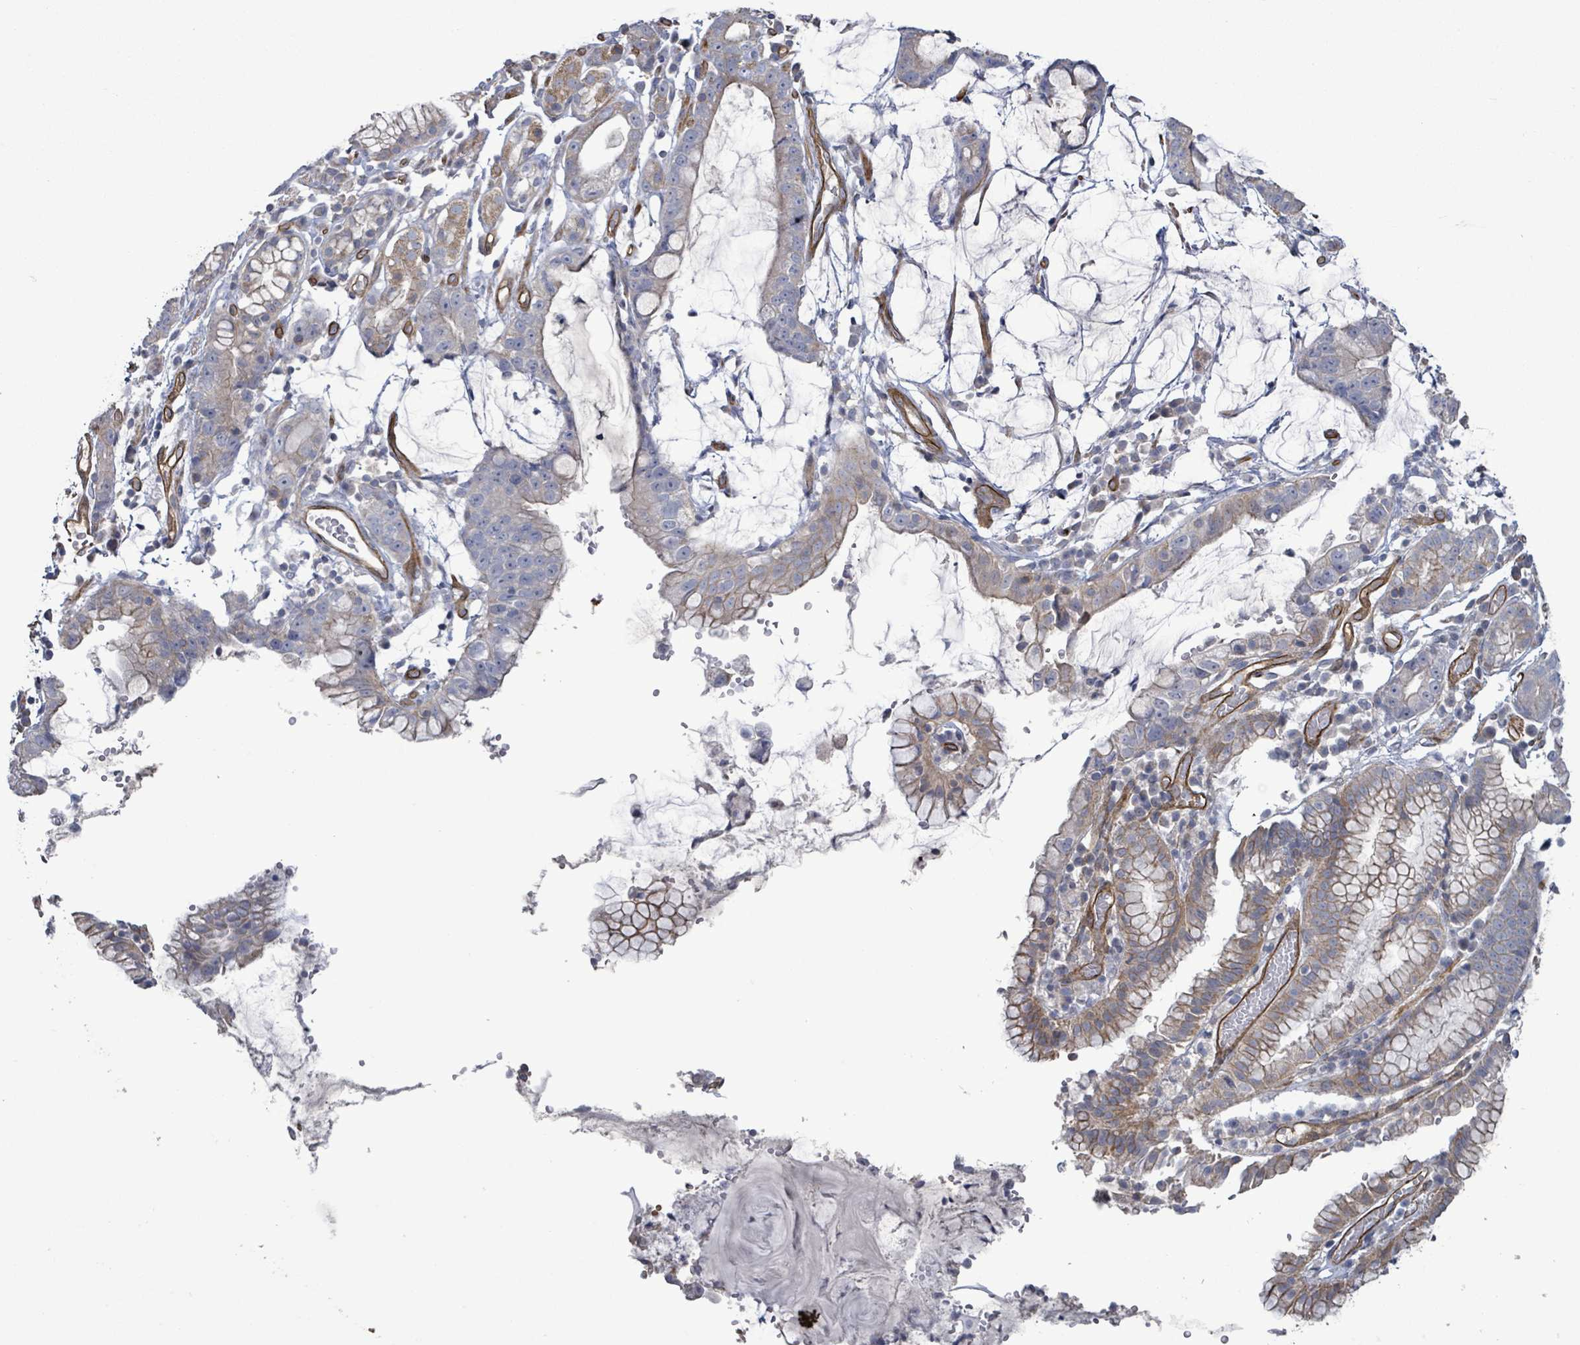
{"staining": {"intensity": "weak", "quantity": "<25%", "location": "cytoplasmic/membranous"}, "tissue": "stomach cancer", "cell_type": "Tumor cells", "image_type": "cancer", "snomed": [{"axis": "morphology", "description": "Adenocarcinoma, NOS"}, {"axis": "topography", "description": "Stomach"}], "caption": "Tumor cells are negative for brown protein staining in adenocarcinoma (stomach).", "gene": "KANK3", "patient": {"sex": "male", "age": 55}}